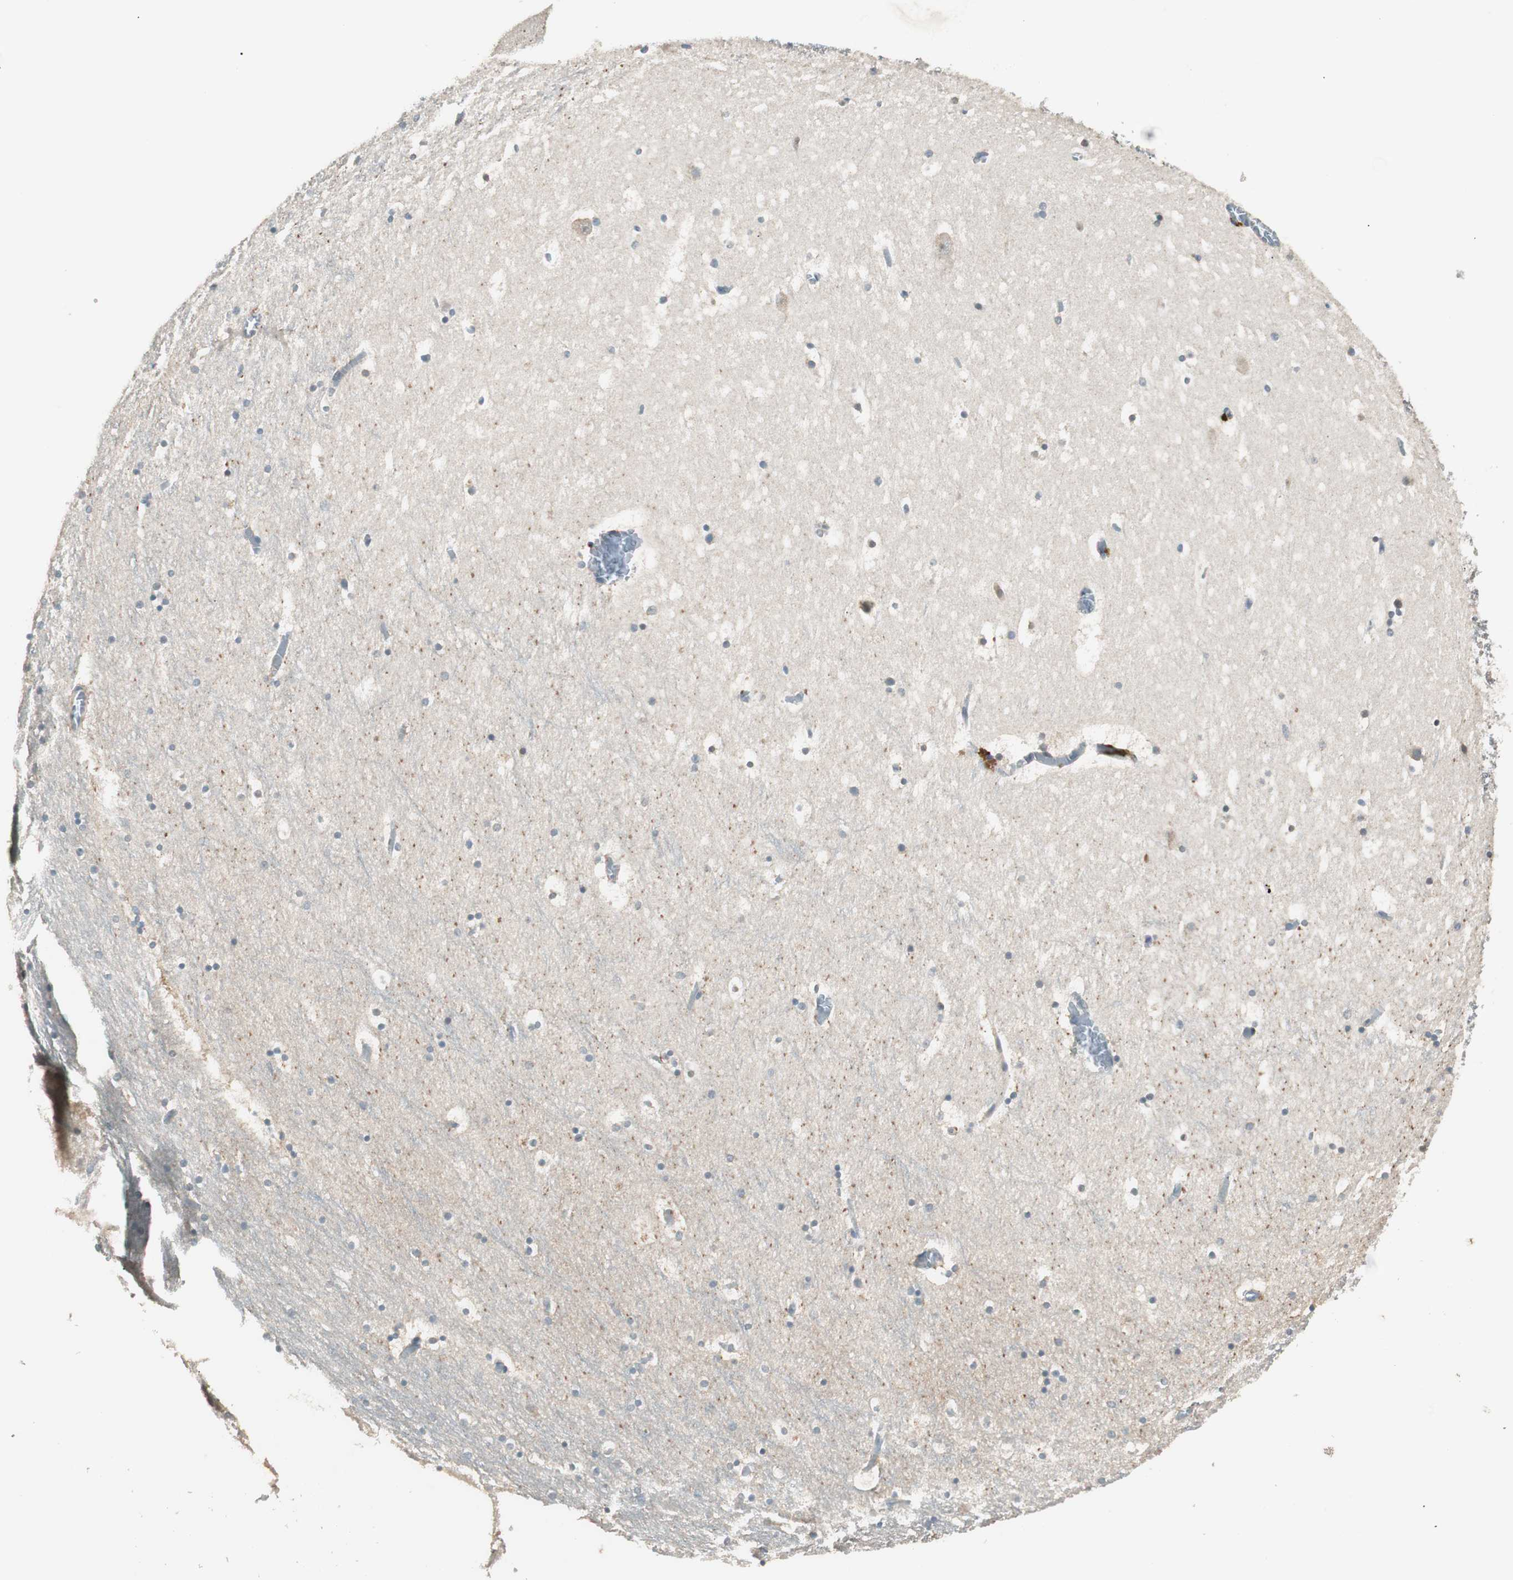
{"staining": {"intensity": "weak", "quantity": "<25%", "location": "cytoplasmic/membranous"}, "tissue": "hippocampus", "cell_type": "Glial cells", "image_type": "normal", "snomed": [{"axis": "morphology", "description": "Normal tissue, NOS"}, {"axis": "topography", "description": "Hippocampus"}], "caption": "Immunohistochemistry photomicrograph of benign hippocampus stained for a protein (brown), which displays no positivity in glial cells.", "gene": "NFRKB", "patient": {"sex": "male", "age": 45}}